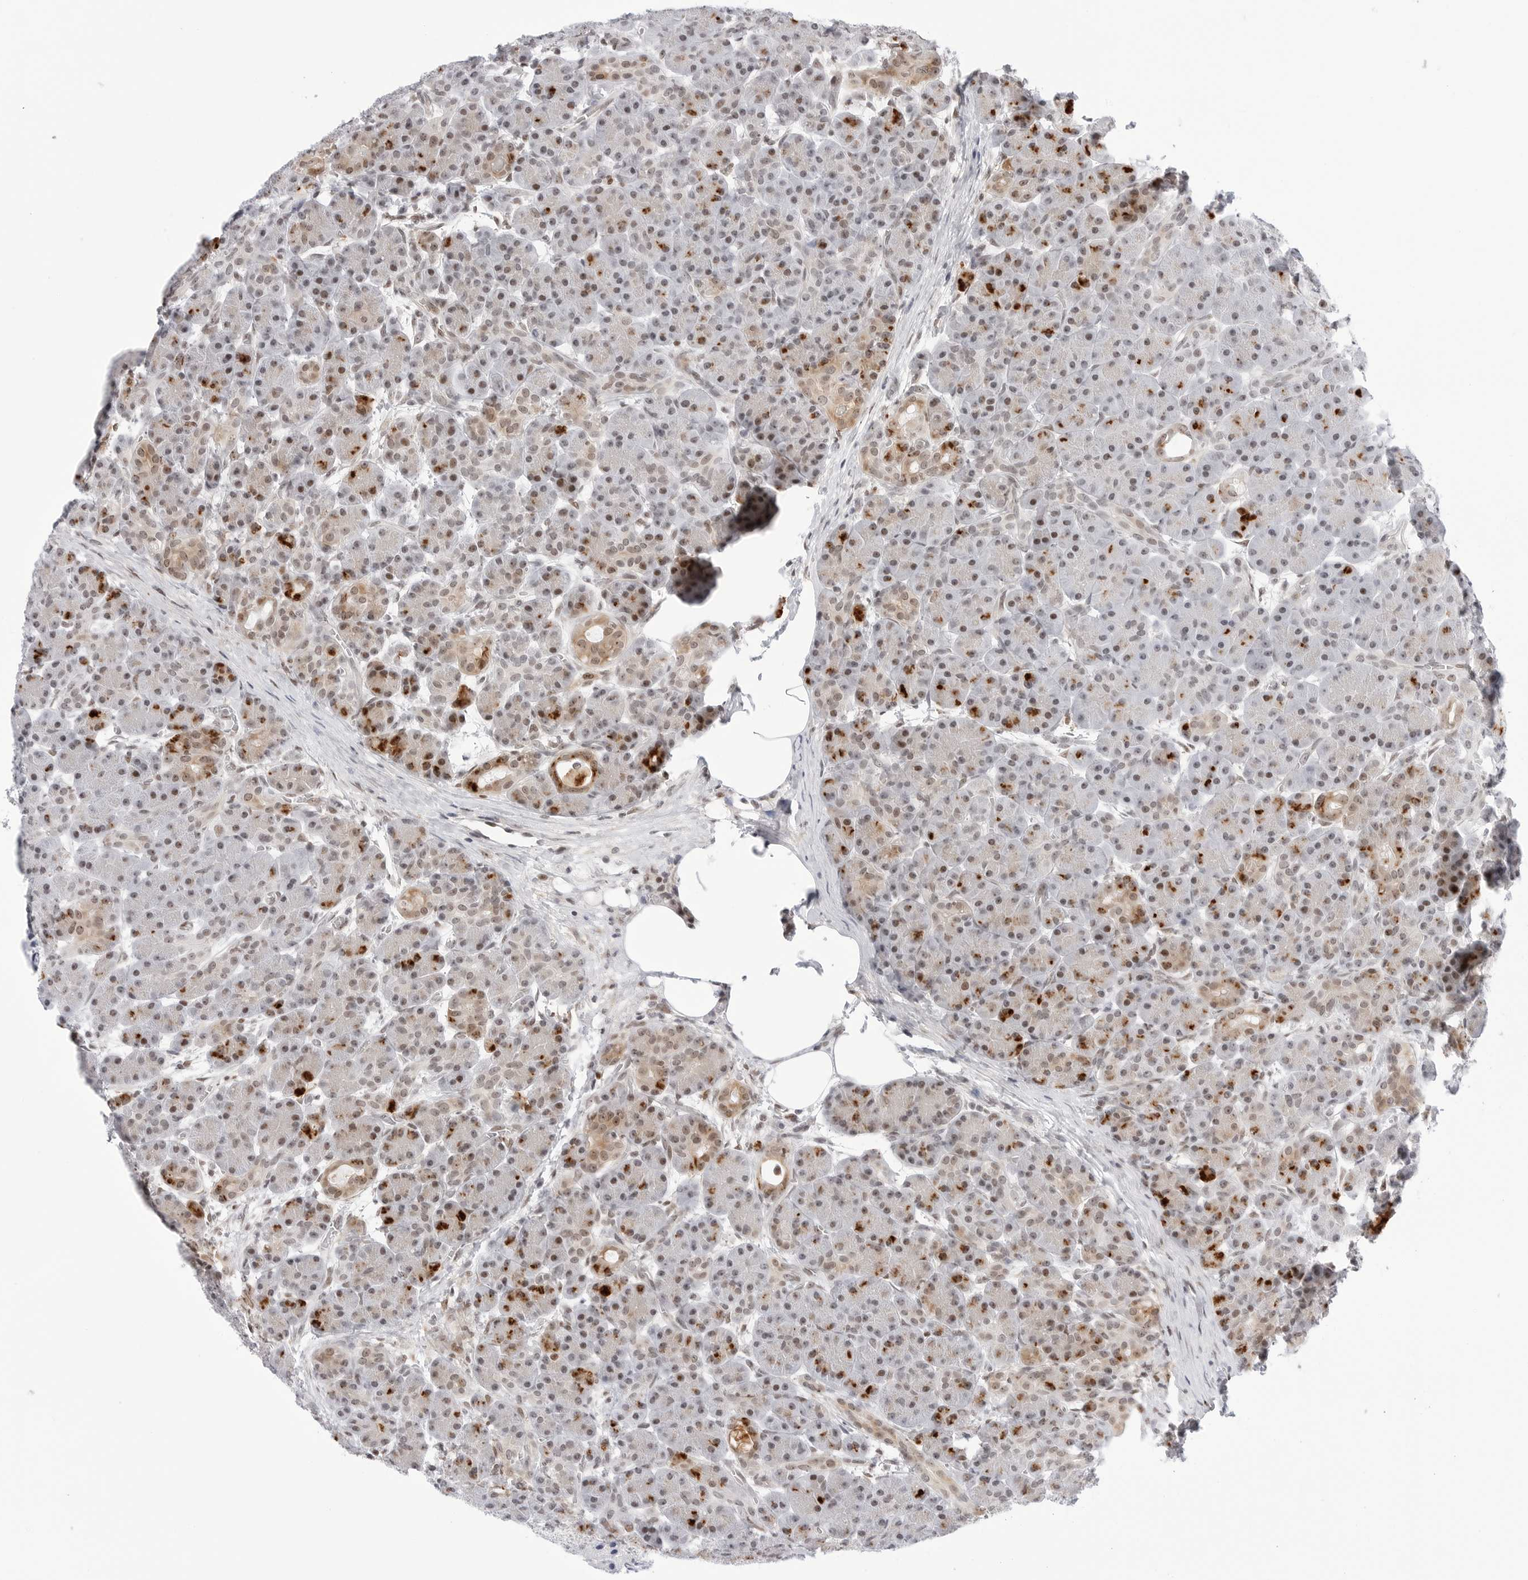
{"staining": {"intensity": "moderate", "quantity": "<25%", "location": "cytoplasmic/membranous,nuclear"}, "tissue": "pancreas", "cell_type": "Exocrine glandular cells", "image_type": "normal", "snomed": [{"axis": "morphology", "description": "Normal tissue, NOS"}, {"axis": "topography", "description": "Pancreas"}], "caption": "Immunohistochemistry (IHC) of normal pancreas displays low levels of moderate cytoplasmic/membranous,nuclear staining in about <25% of exocrine glandular cells.", "gene": "C1orf162", "patient": {"sex": "male", "age": 63}}